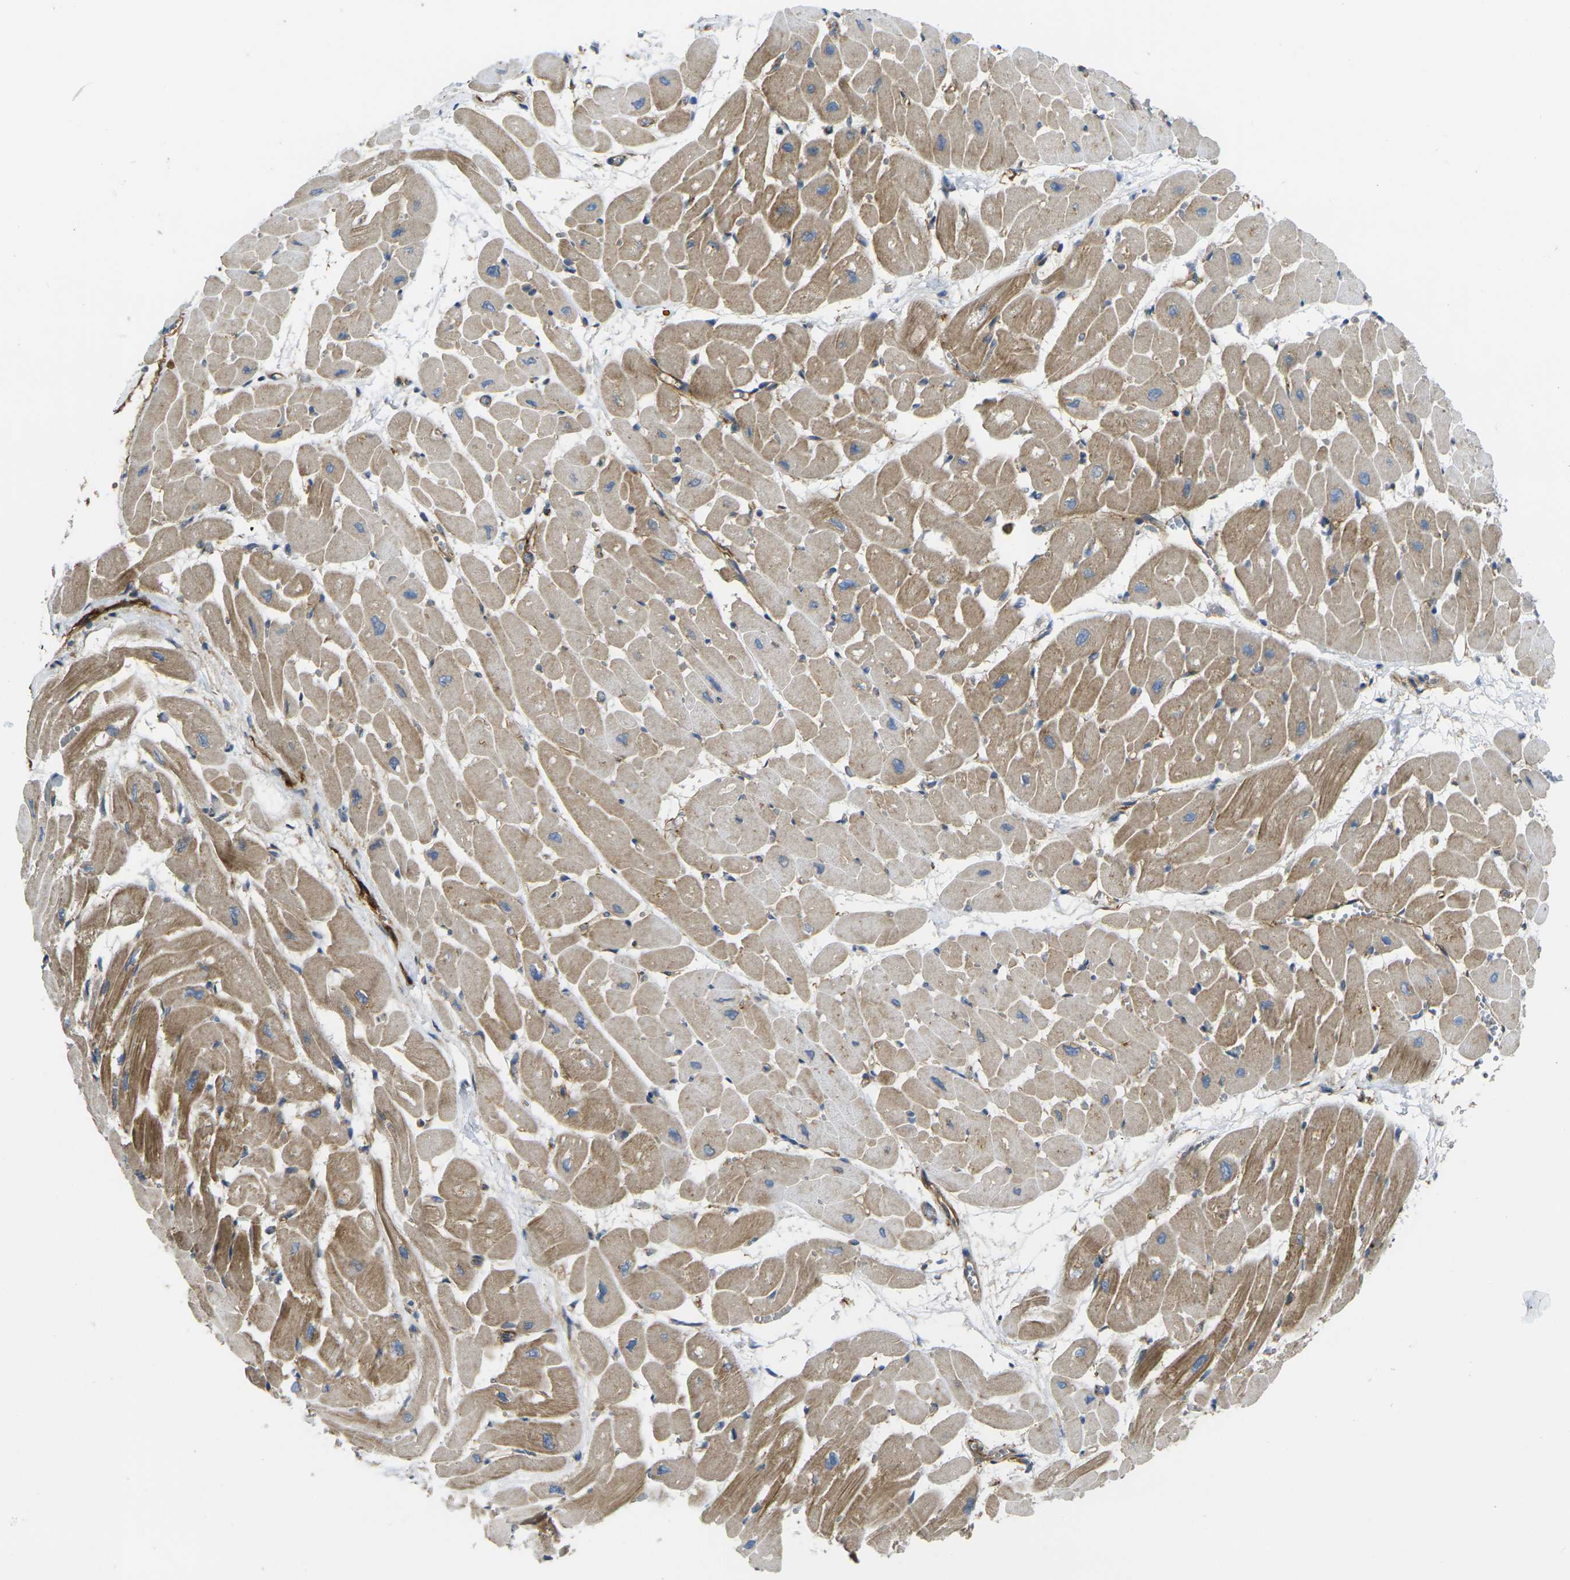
{"staining": {"intensity": "moderate", "quantity": ">75%", "location": "cytoplasmic/membranous"}, "tissue": "heart muscle", "cell_type": "Cardiomyocytes", "image_type": "normal", "snomed": [{"axis": "morphology", "description": "Normal tissue, NOS"}, {"axis": "topography", "description": "Heart"}], "caption": "Immunohistochemical staining of normal human heart muscle reveals medium levels of moderate cytoplasmic/membranous staining in approximately >75% of cardiomyocytes.", "gene": "ECE1", "patient": {"sex": "male", "age": 45}}